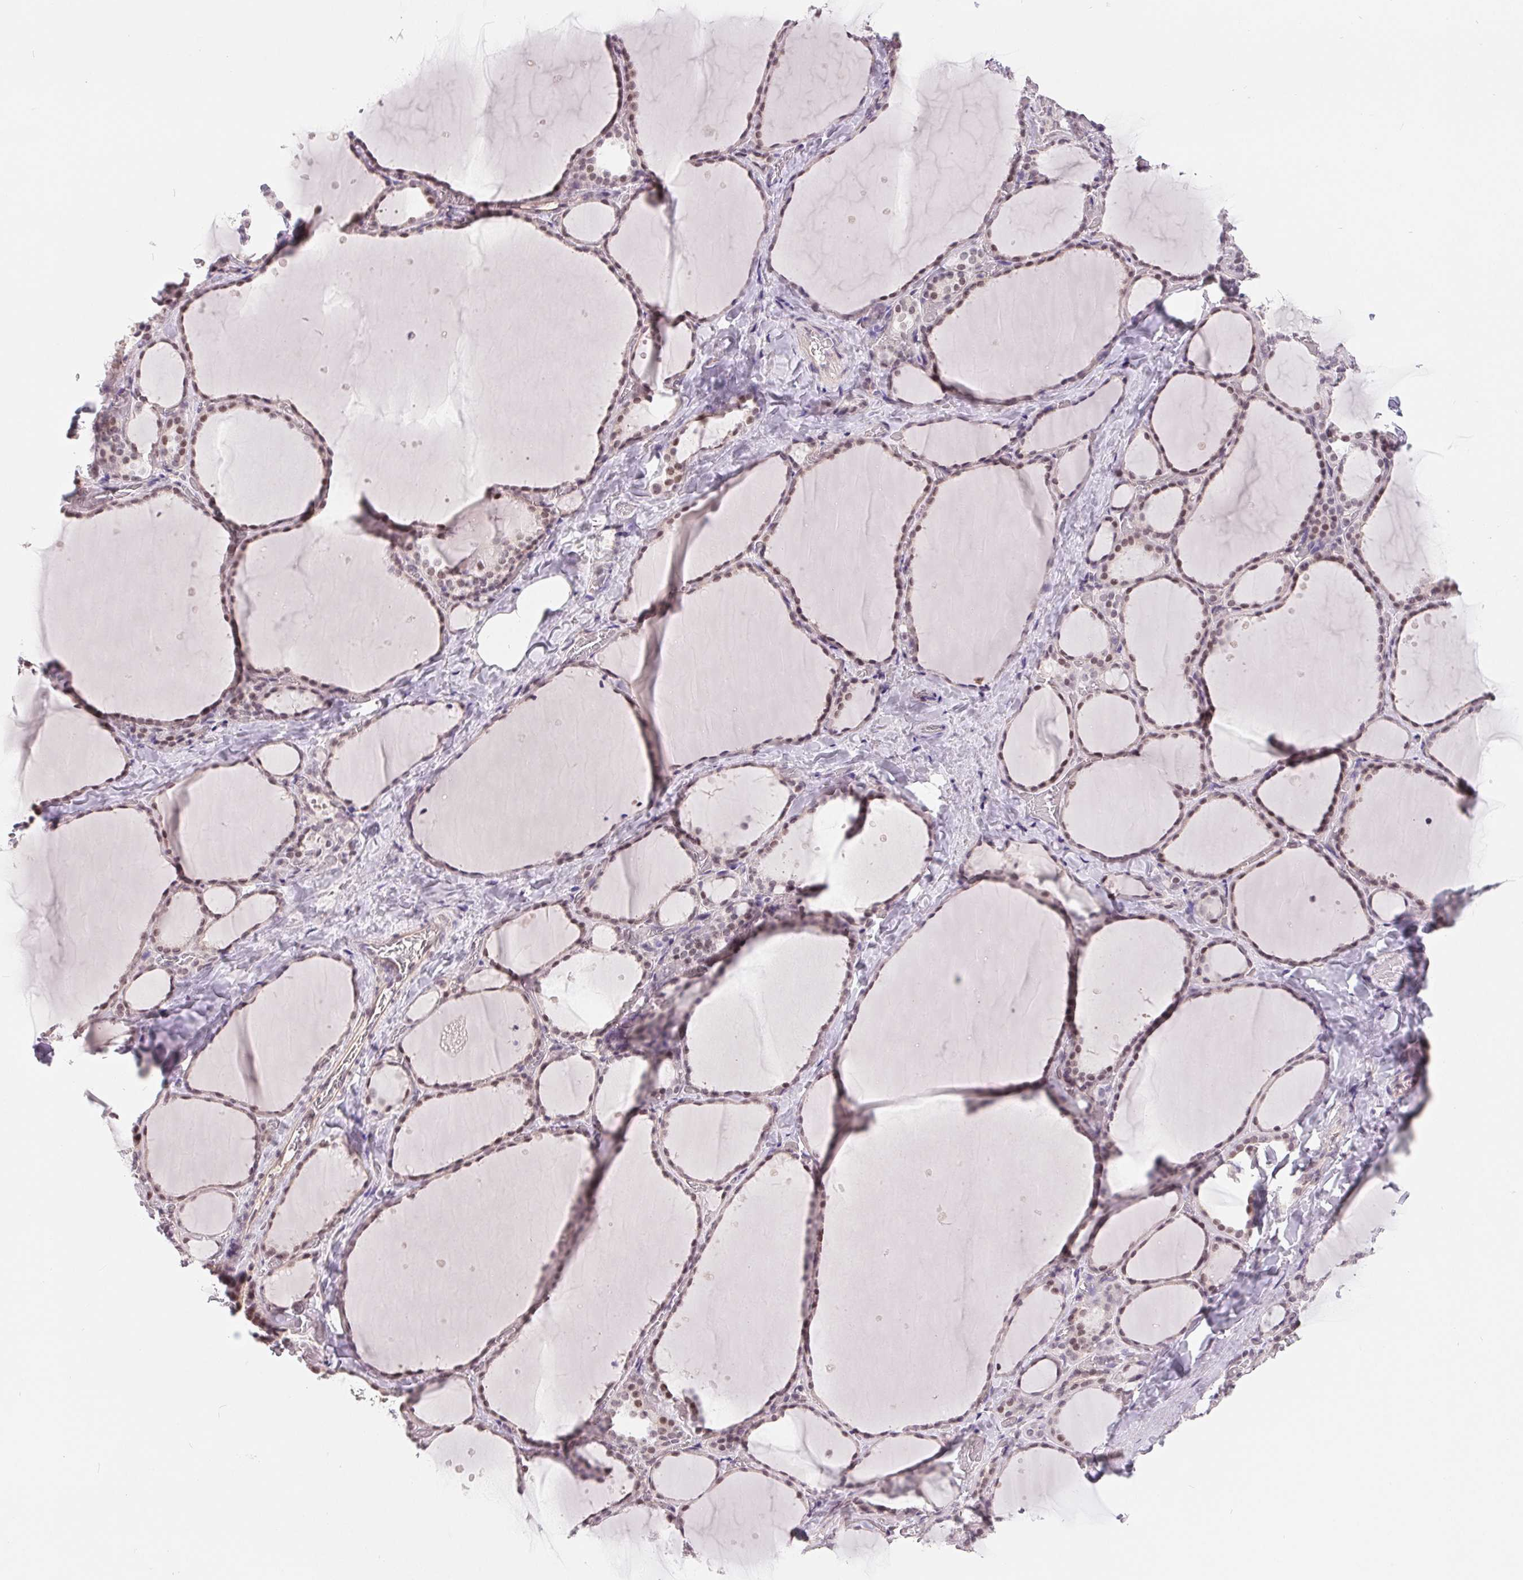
{"staining": {"intensity": "moderate", "quantity": "<25%", "location": "nuclear"}, "tissue": "thyroid gland", "cell_type": "Glandular cells", "image_type": "normal", "snomed": [{"axis": "morphology", "description": "Normal tissue, NOS"}, {"axis": "topography", "description": "Thyroid gland"}], "caption": "Protein analysis of benign thyroid gland exhibits moderate nuclear expression in about <25% of glandular cells.", "gene": "LCA5L", "patient": {"sex": "female", "age": 36}}